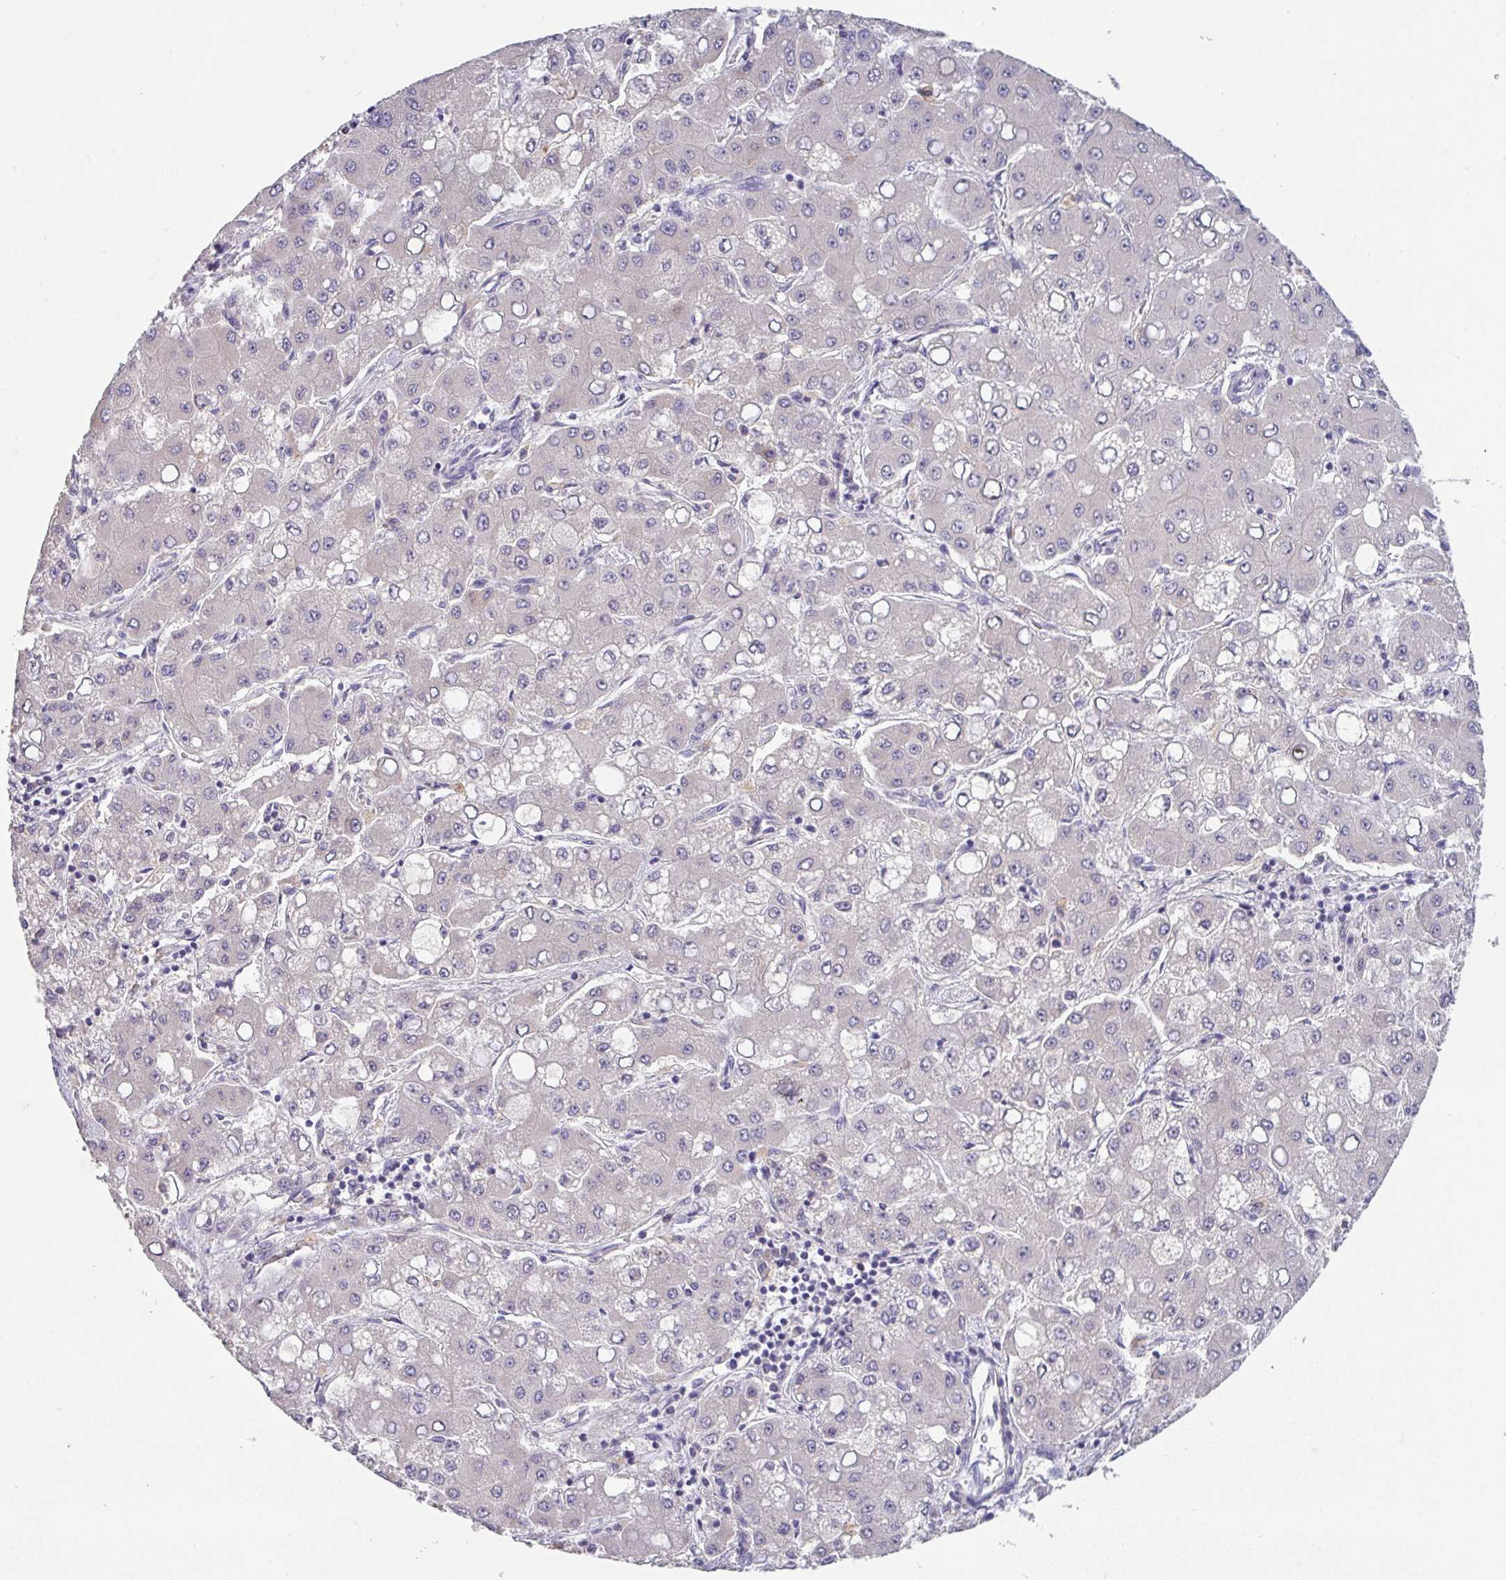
{"staining": {"intensity": "negative", "quantity": "none", "location": "none"}, "tissue": "liver cancer", "cell_type": "Tumor cells", "image_type": "cancer", "snomed": [{"axis": "morphology", "description": "Carcinoma, Hepatocellular, NOS"}, {"axis": "topography", "description": "Liver"}], "caption": "IHC histopathology image of liver hepatocellular carcinoma stained for a protein (brown), which demonstrates no staining in tumor cells.", "gene": "HGFAC", "patient": {"sex": "male", "age": 40}}